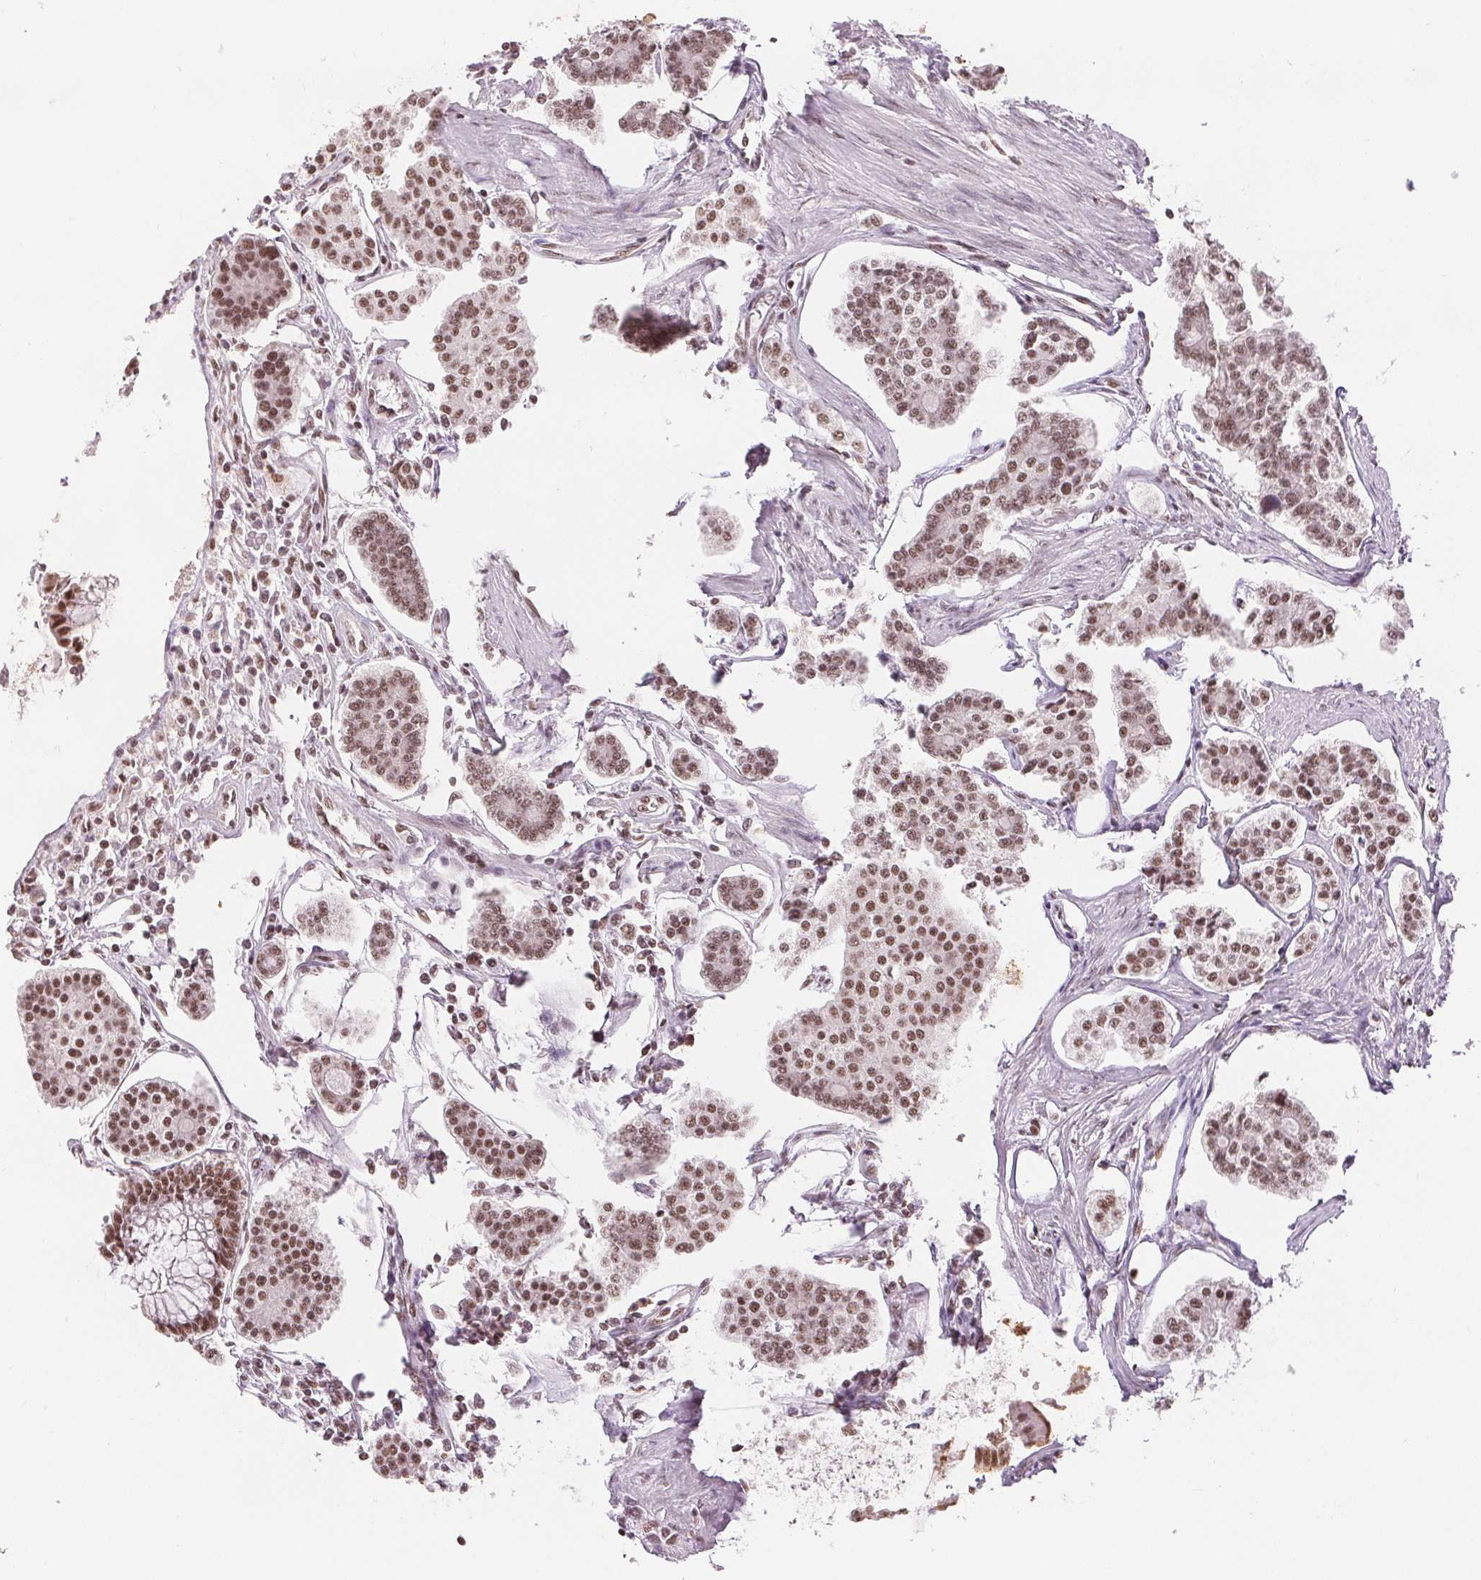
{"staining": {"intensity": "moderate", "quantity": ">75%", "location": "nuclear"}, "tissue": "carcinoid", "cell_type": "Tumor cells", "image_type": "cancer", "snomed": [{"axis": "morphology", "description": "Carcinoid, malignant, NOS"}, {"axis": "topography", "description": "Small intestine"}], "caption": "IHC of carcinoid reveals medium levels of moderate nuclear staining in about >75% of tumor cells.", "gene": "IK", "patient": {"sex": "female", "age": 65}}